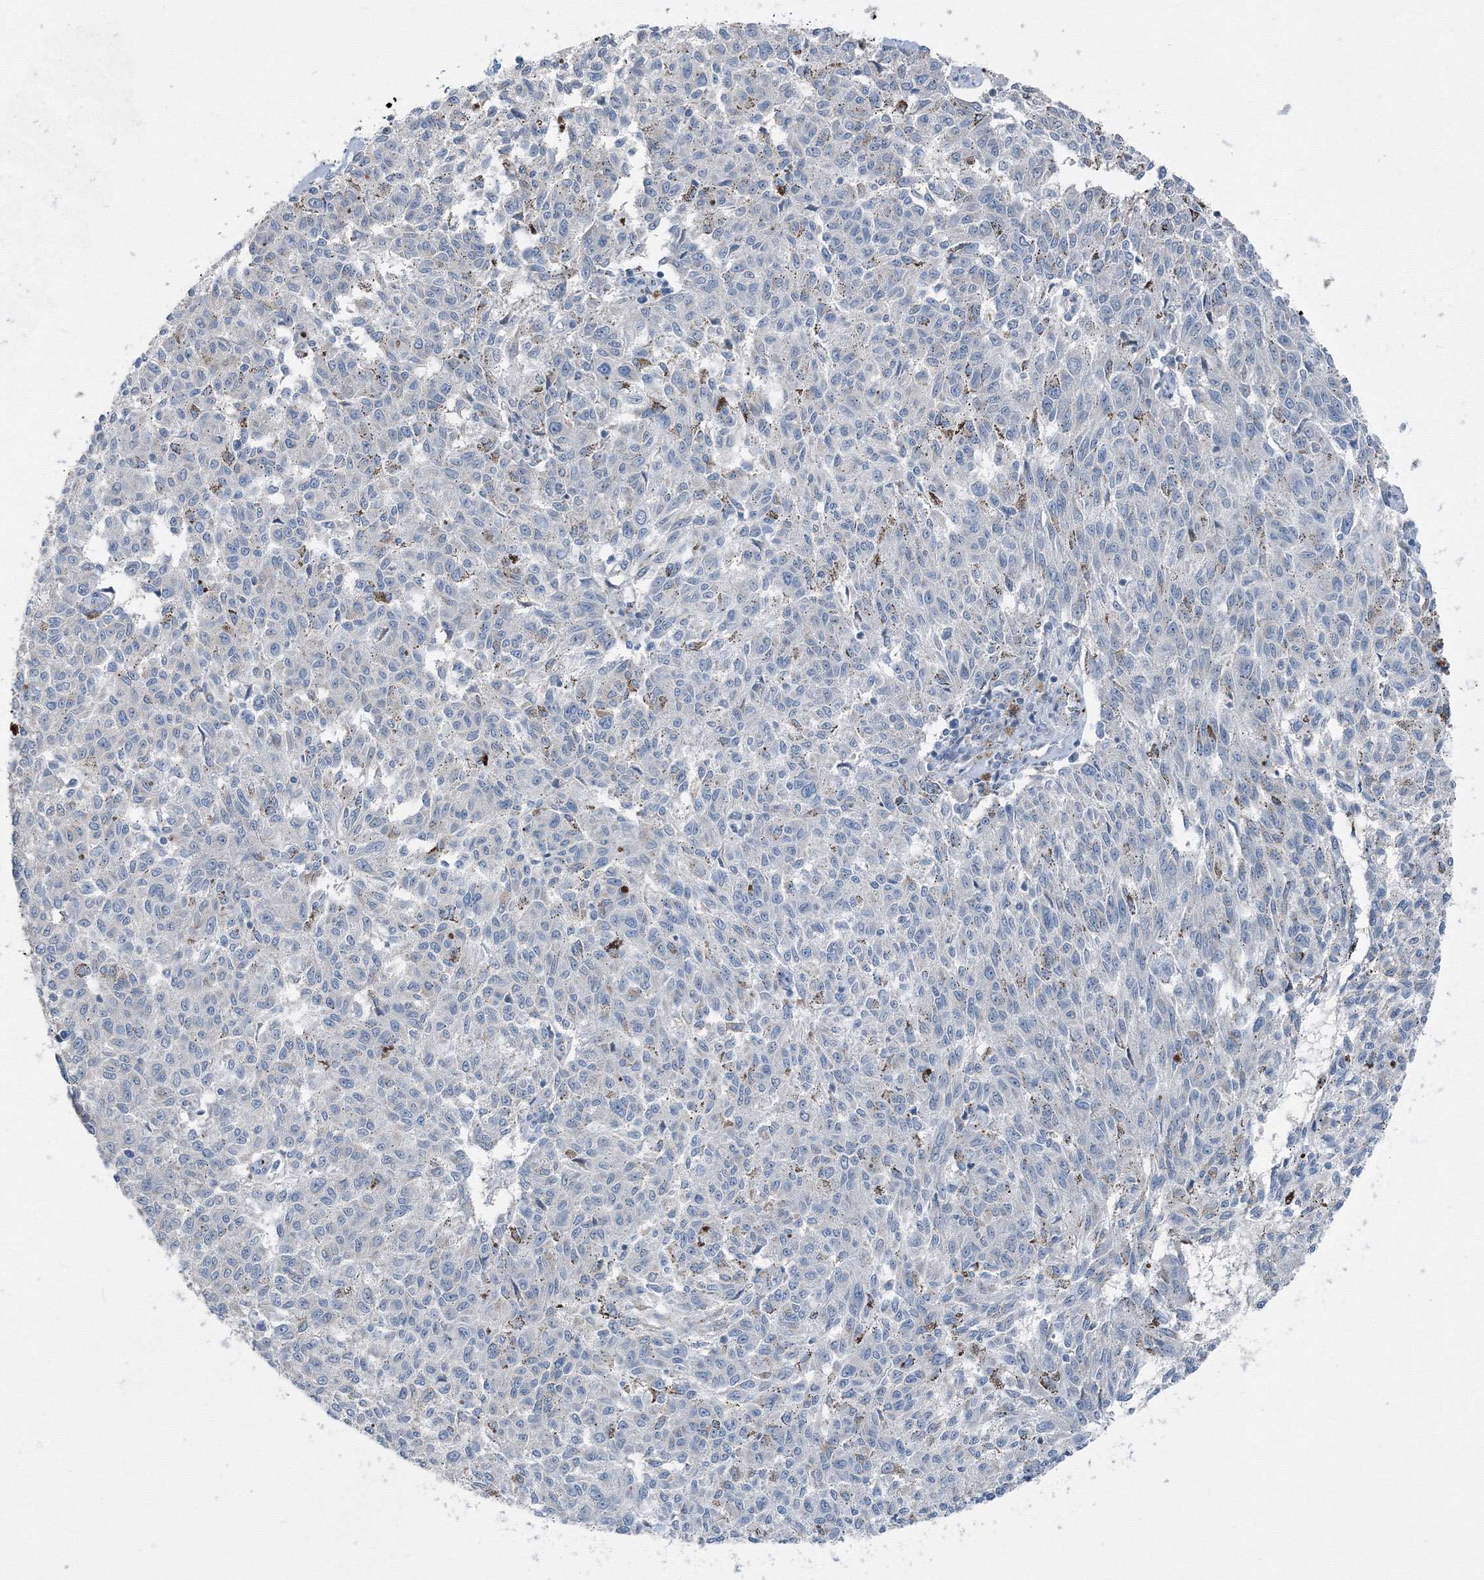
{"staining": {"intensity": "negative", "quantity": "none", "location": "none"}, "tissue": "melanoma", "cell_type": "Tumor cells", "image_type": "cancer", "snomed": [{"axis": "morphology", "description": "Malignant melanoma, NOS"}, {"axis": "topography", "description": "Skin"}], "caption": "High power microscopy histopathology image of an immunohistochemistry (IHC) photomicrograph of malignant melanoma, revealing no significant staining in tumor cells. The staining is performed using DAB brown chromogen with nuclei counter-stained in using hematoxylin.", "gene": "AASDH", "patient": {"sex": "female", "age": 72}}